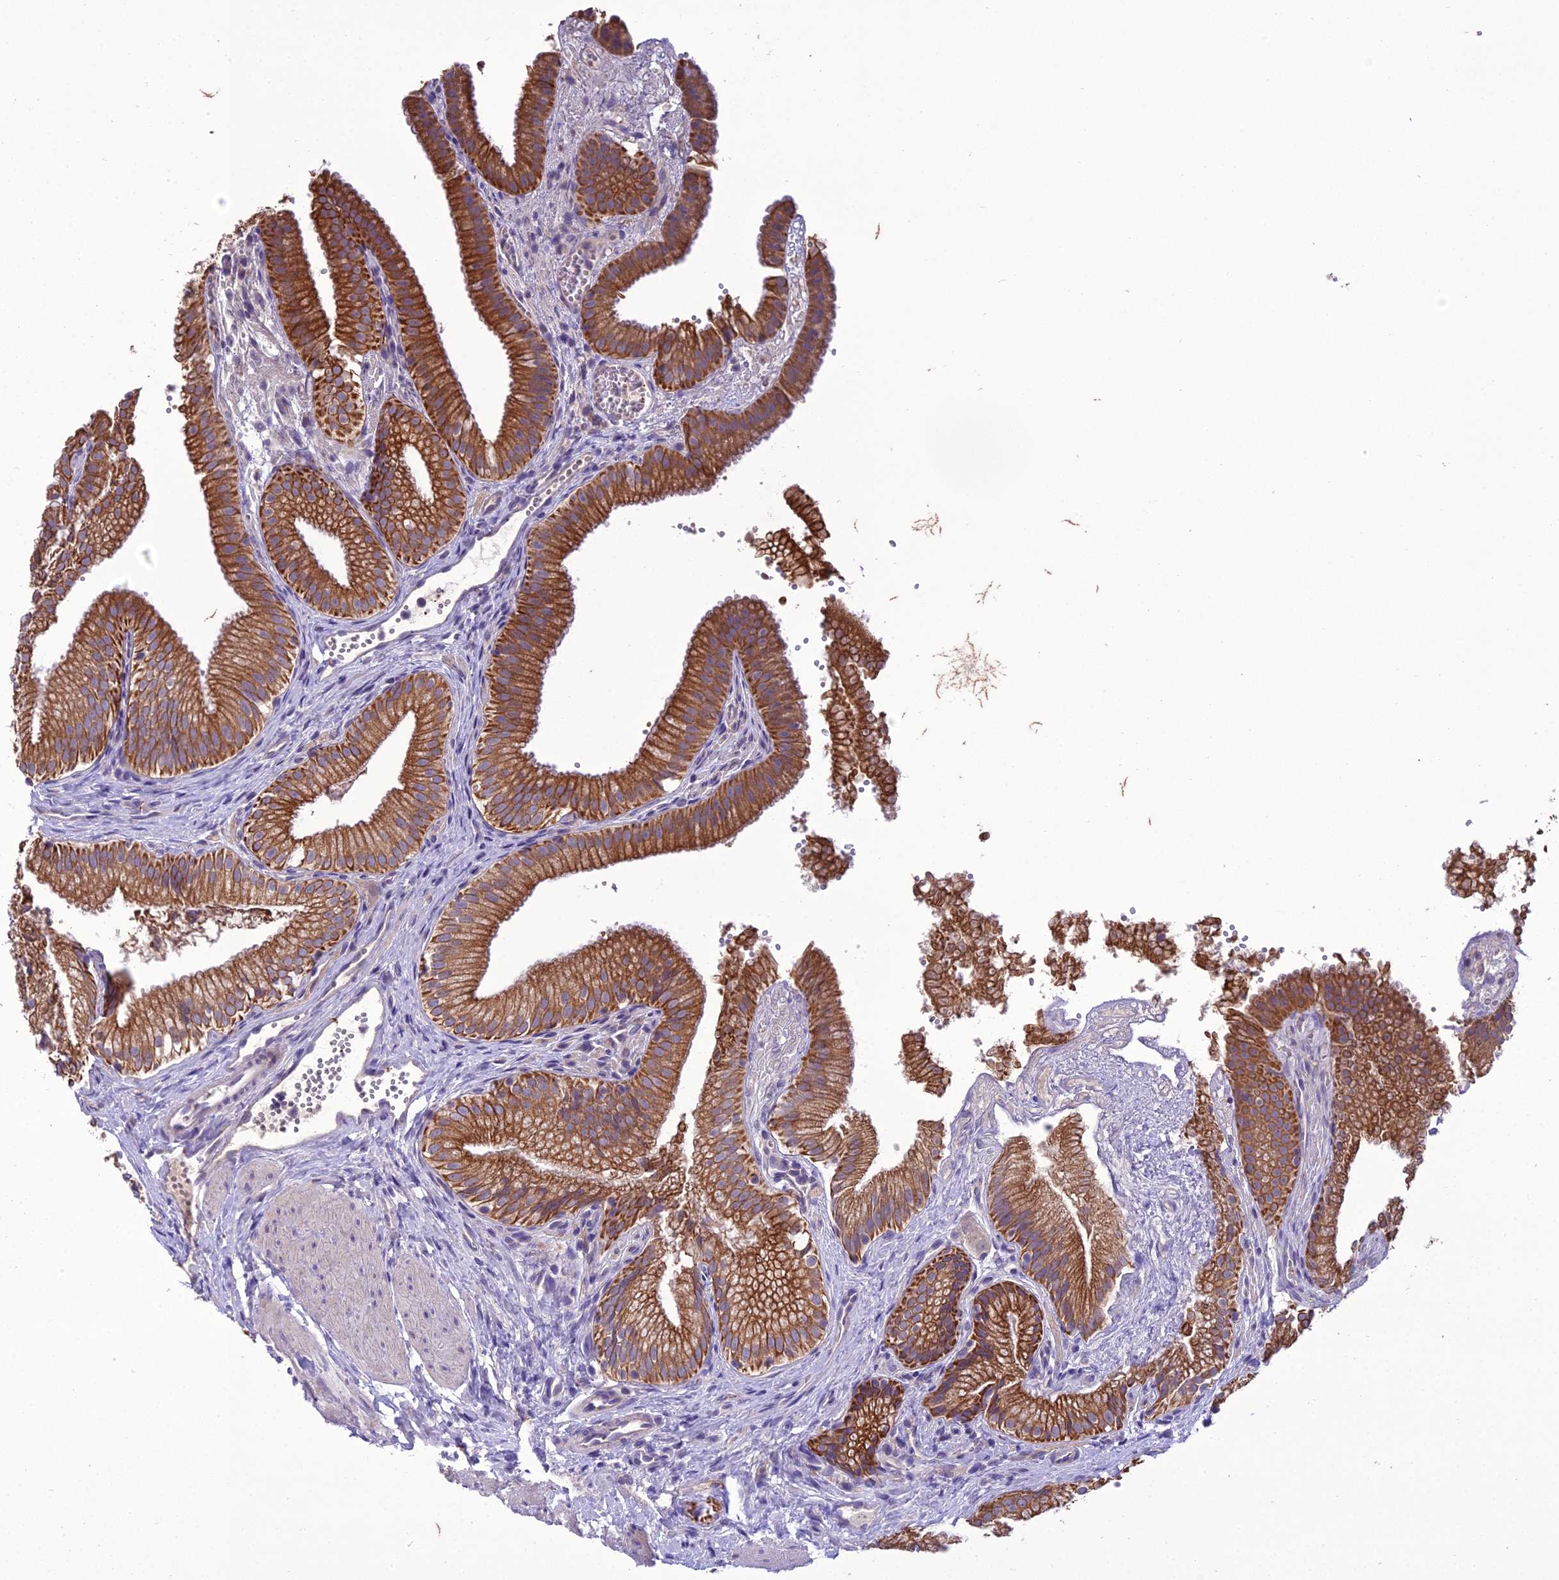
{"staining": {"intensity": "moderate", "quantity": ">75%", "location": "cytoplasmic/membranous"}, "tissue": "gallbladder", "cell_type": "Glandular cells", "image_type": "normal", "snomed": [{"axis": "morphology", "description": "Normal tissue, NOS"}, {"axis": "topography", "description": "Gallbladder"}], "caption": "The image shows a brown stain indicating the presence of a protein in the cytoplasmic/membranous of glandular cells in gallbladder.", "gene": "SCRT1", "patient": {"sex": "female", "age": 30}}